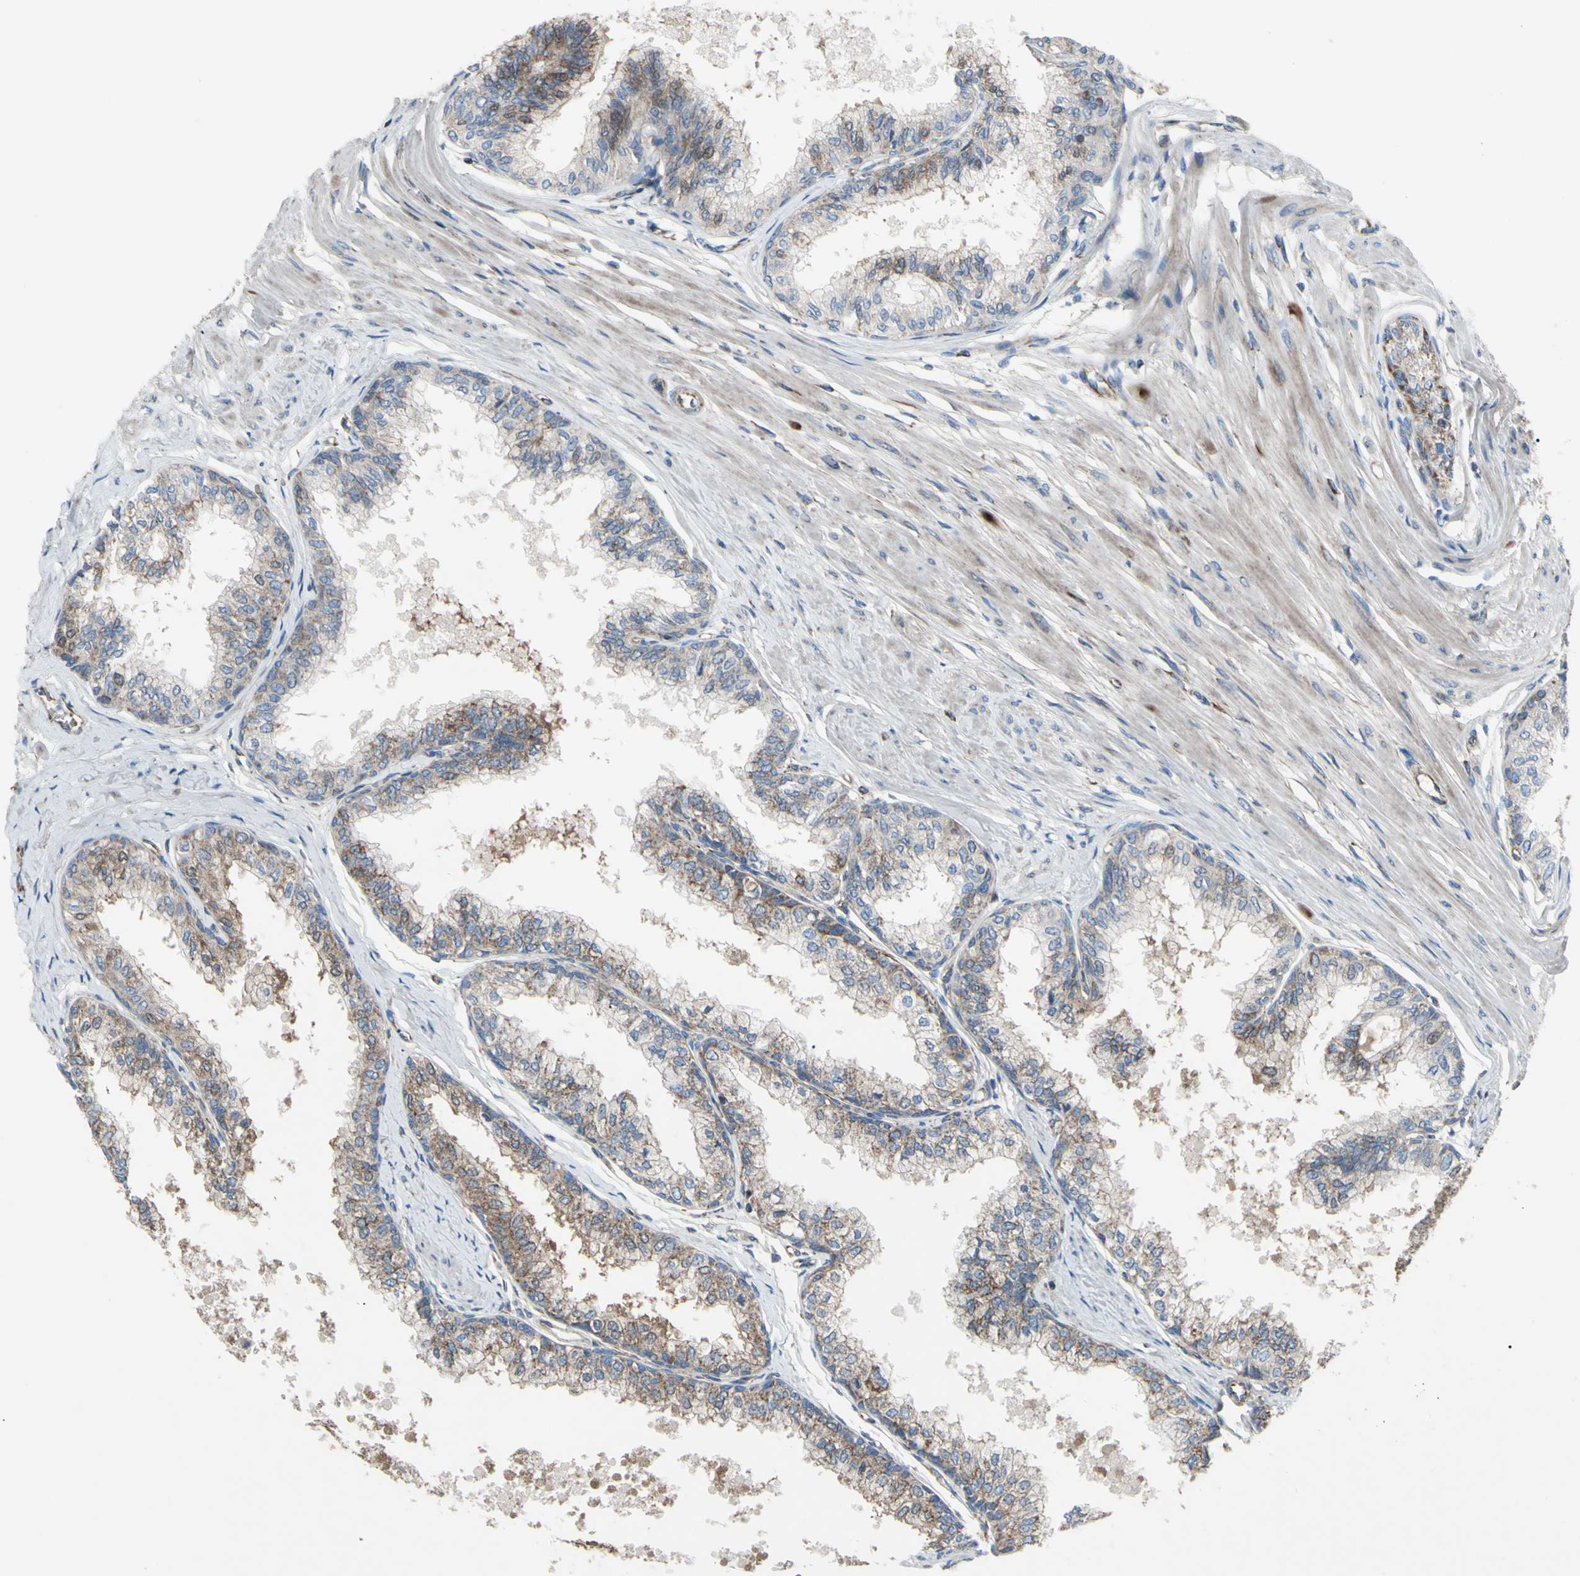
{"staining": {"intensity": "weak", "quantity": ">75%", "location": "cytoplasmic/membranous"}, "tissue": "prostate", "cell_type": "Glandular cells", "image_type": "normal", "snomed": [{"axis": "morphology", "description": "Normal tissue, NOS"}, {"axis": "topography", "description": "Prostate"}, {"axis": "topography", "description": "Seminal veicle"}], "caption": "The immunohistochemical stain labels weak cytoplasmic/membranous positivity in glandular cells of unremarkable prostate. (brown staining indicates protein expression, while blue staining denotes nuclei).", "gene": "EMC7", "patient": {"sex": "male", "age": 60}}